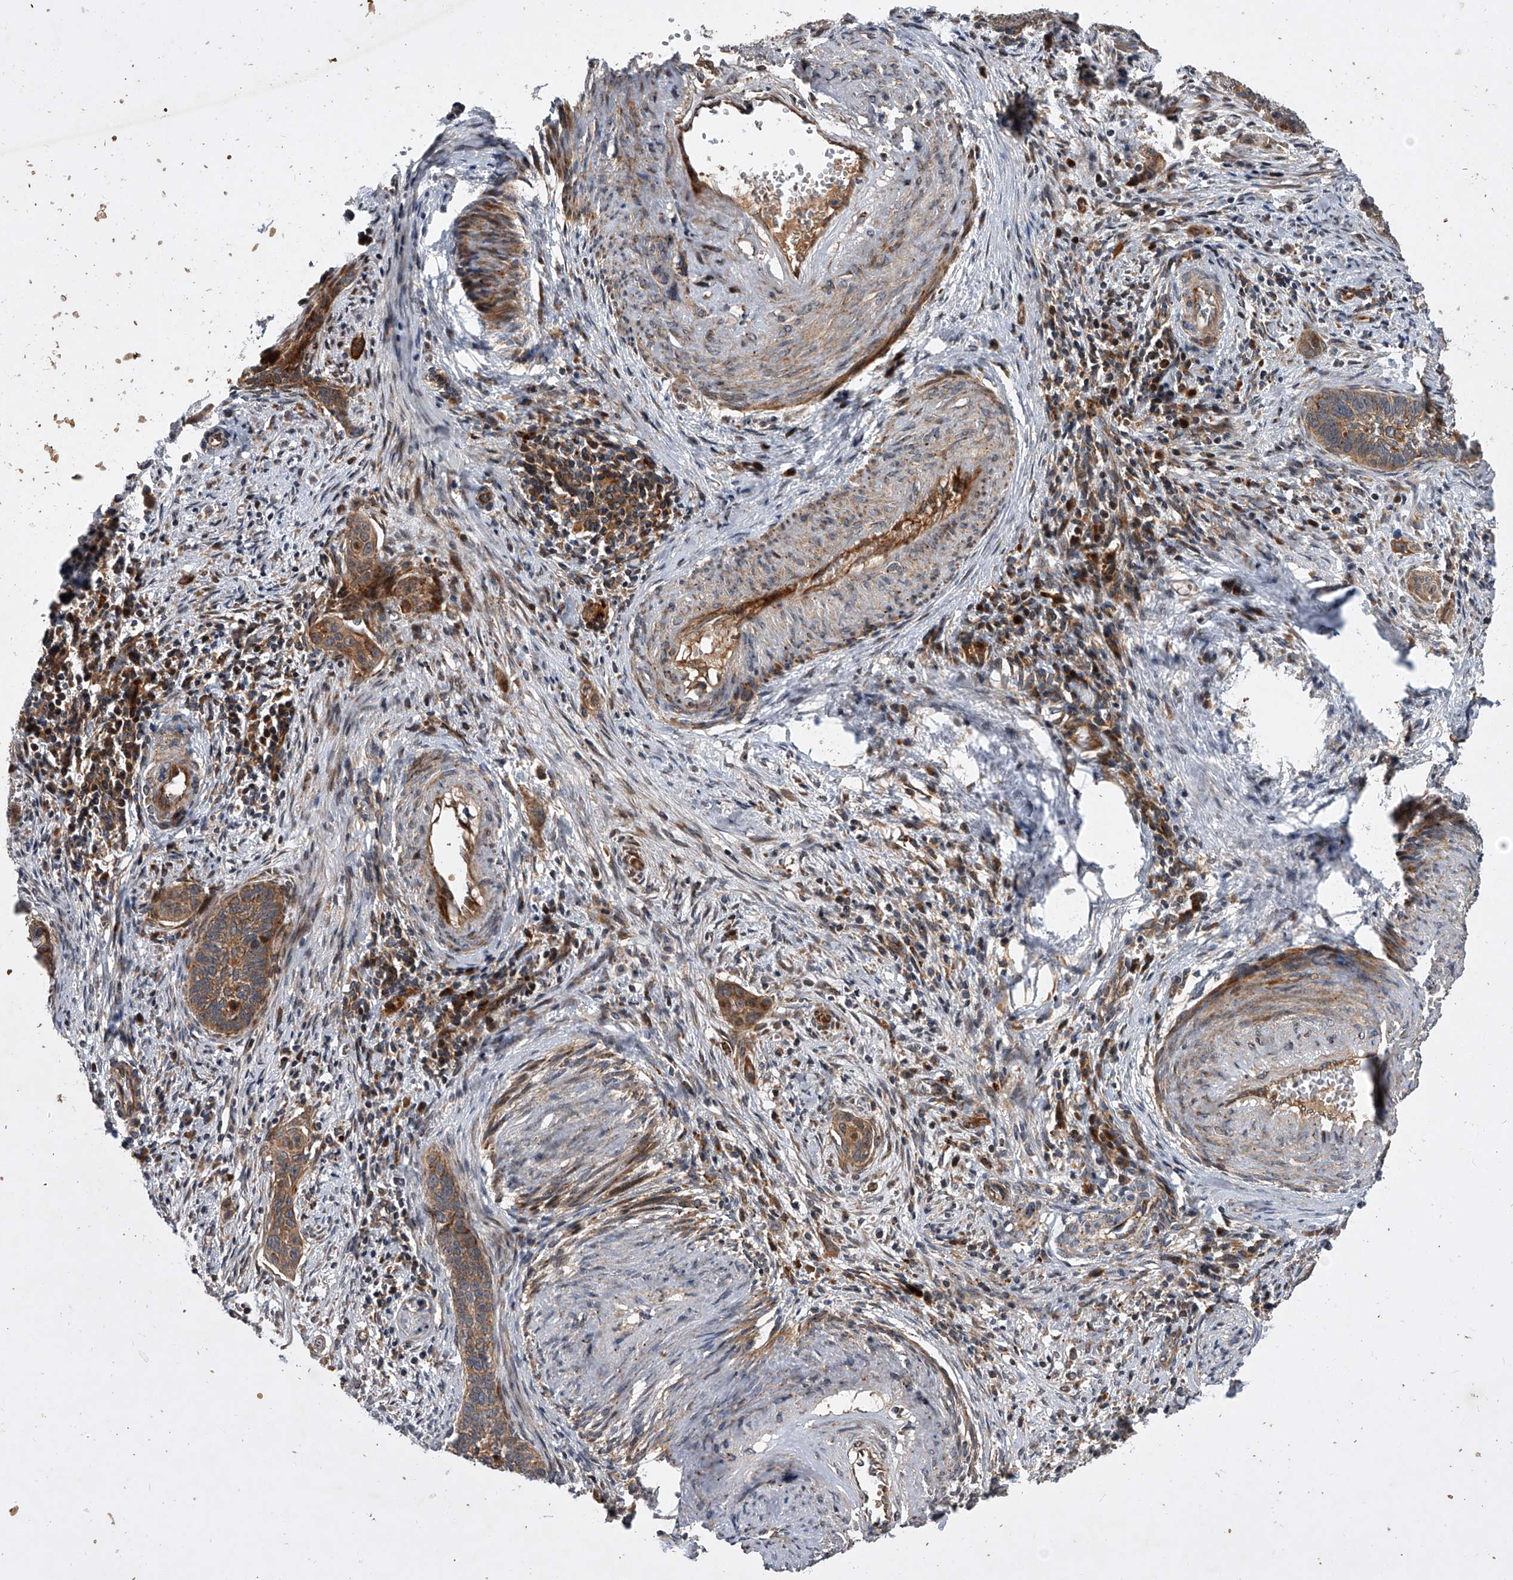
{"staining": {"intensity": "moderate", "quantity": ">75%", "location": "cytoplasmic/membranous"}, "tissue": "cervical cancer", "cell_type": "Tumor cells", "image_type": "cancer", "snomed": [{"axis": "morphology", "description": "Squamous cell carcinoma, NOS"}, {"axis": "topography", "description": "Cervix"}], "caption": "A photomicrograph of cervical squamous cell carcinoma stained for a protein displays moderate cytoplasmic/membranous brown staining in tumor cells.", "gene": "USP47", "patient": {"sex": "female", "age": 33}}